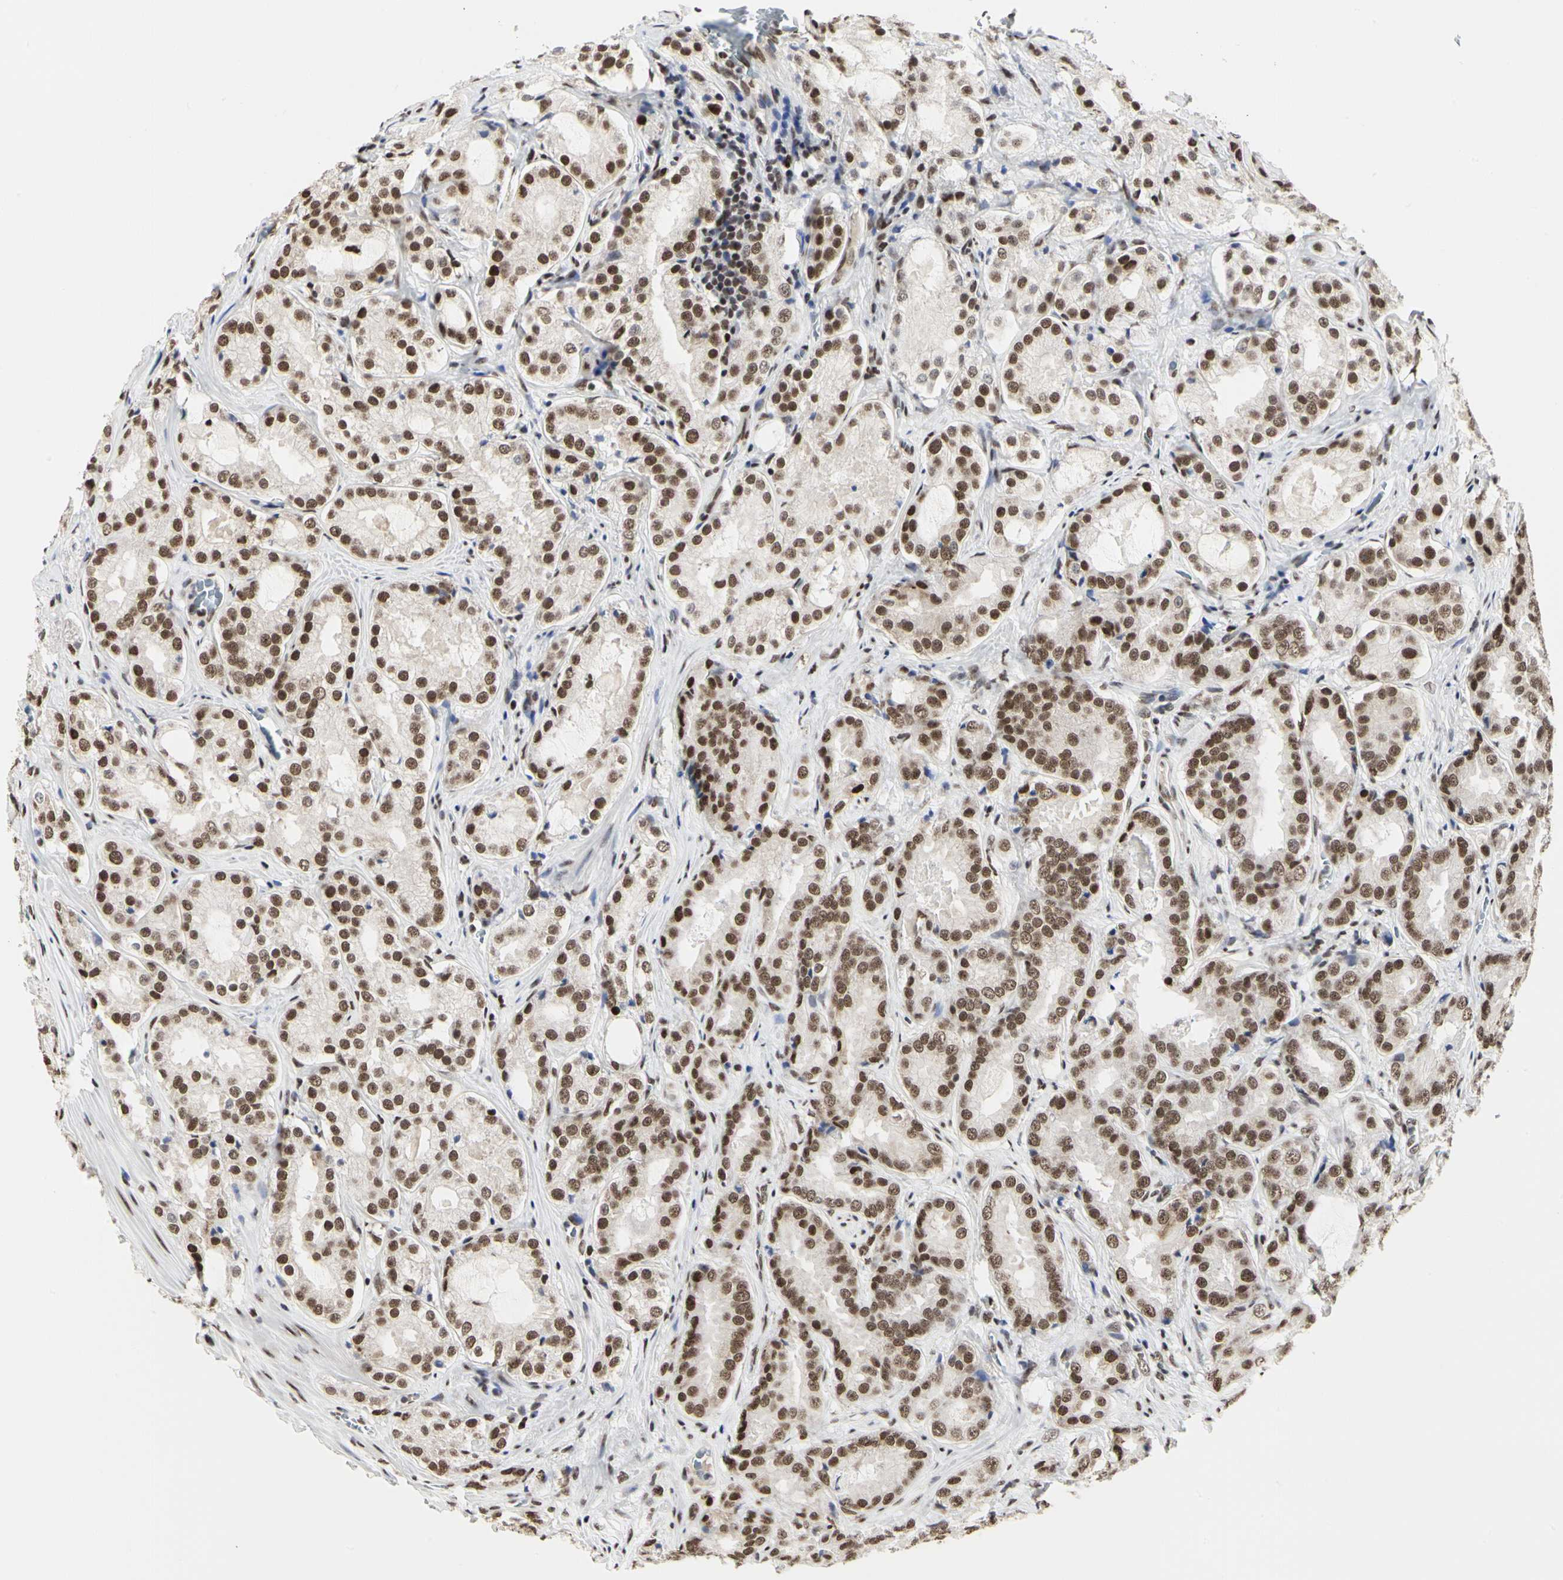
{"staining": {"intensity": "moderate", "quantity": ">75%", "location": "nuclear"}, "tissue": "prostate cancer", "cell_type": "Tumor cells", "image_type": "cancer", "snomed": [{"axis": "morphology", "description": "Adenocarcinoma, High grade"}, {"axis": "topography", "description": "Prostate"}], "caption": "Protein staining shows moderate nuclear expression in about >75% of tumor cells in prostate cancer.", "gene": "PRMT3", "patient": {"sex": "male", "age": 73}}